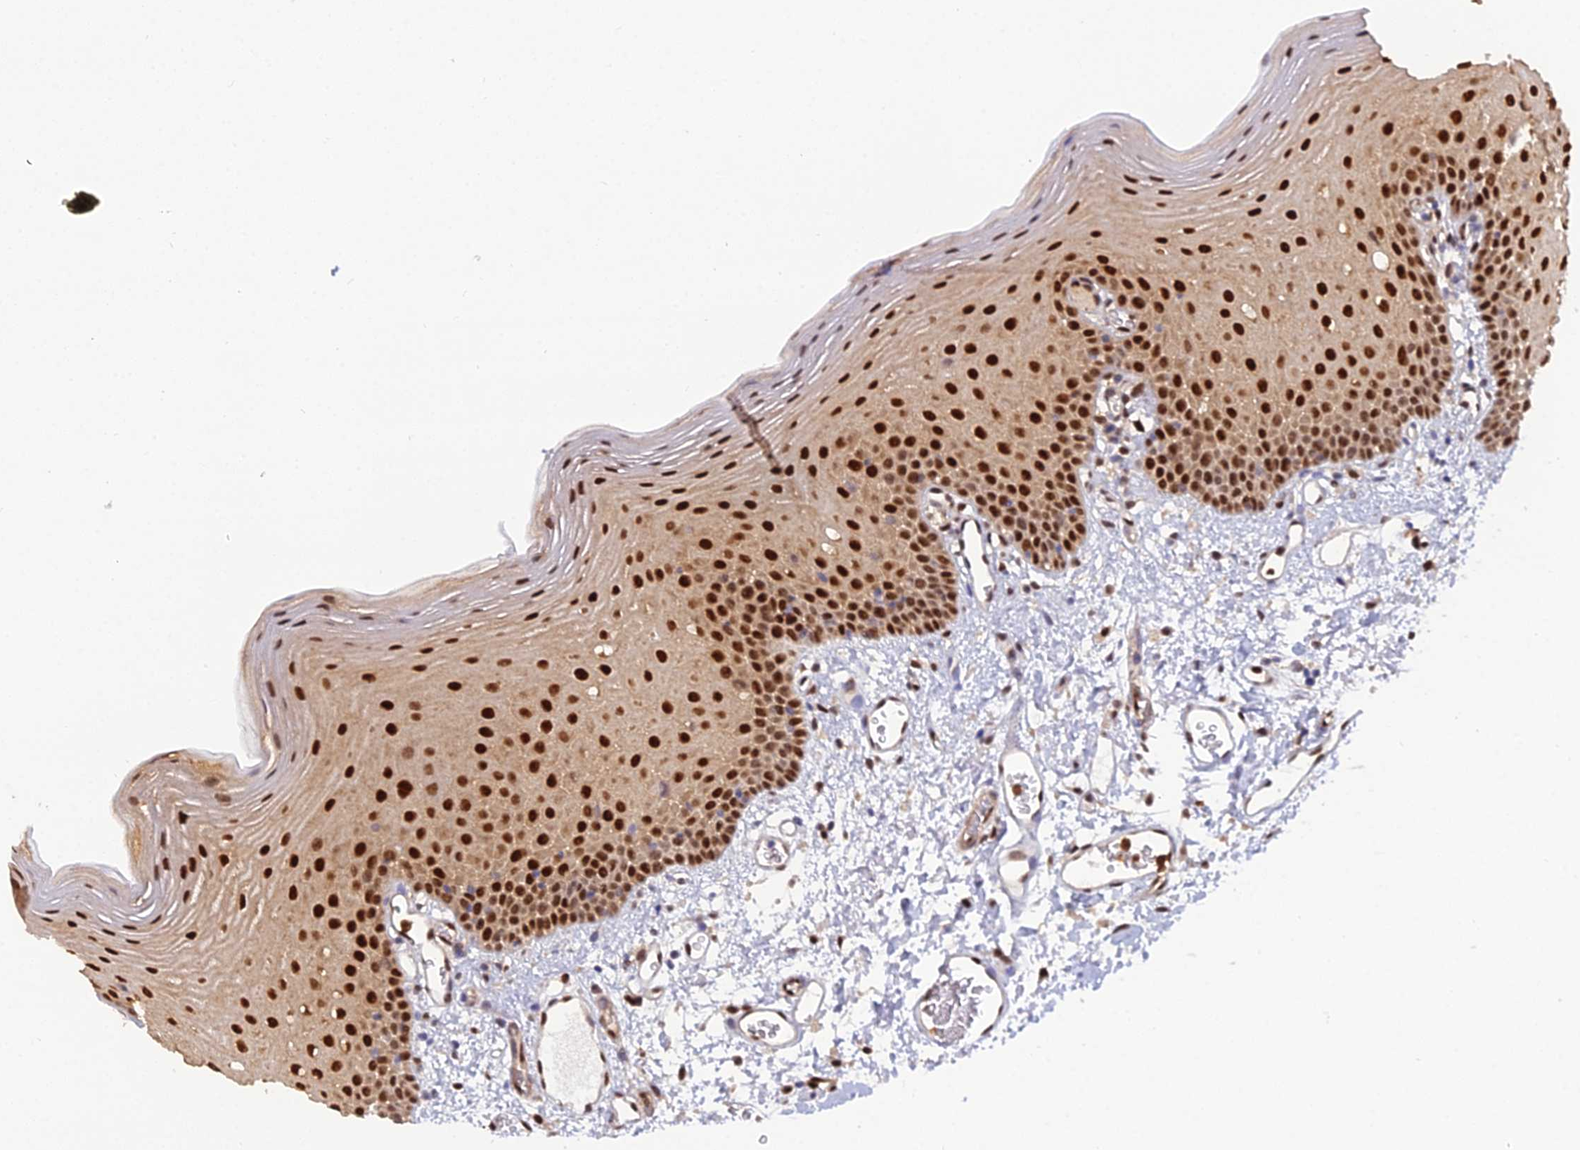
{"staining": {"intensity": "strong", "quantity": ">75%", "location": "nuclear"}, "tissue": "oral mucosa", "cell_type": "Squamous epithelial cells", "image_type": "normal", "snomed": [{"axis": "morphology", "description": "Normal tissue, NOS"}, {"axis": "topography", "description": "Oral tissue"}], "caption": "Strong nuclear positivity is seen in about >75% of squamous epithelial cells in benign oral mucosa. (brown staining indicates protein expression, while blue staining denotes nuclei).", "gene": "NPEPL1", "patient": {"sex": "female", "age": 70}}